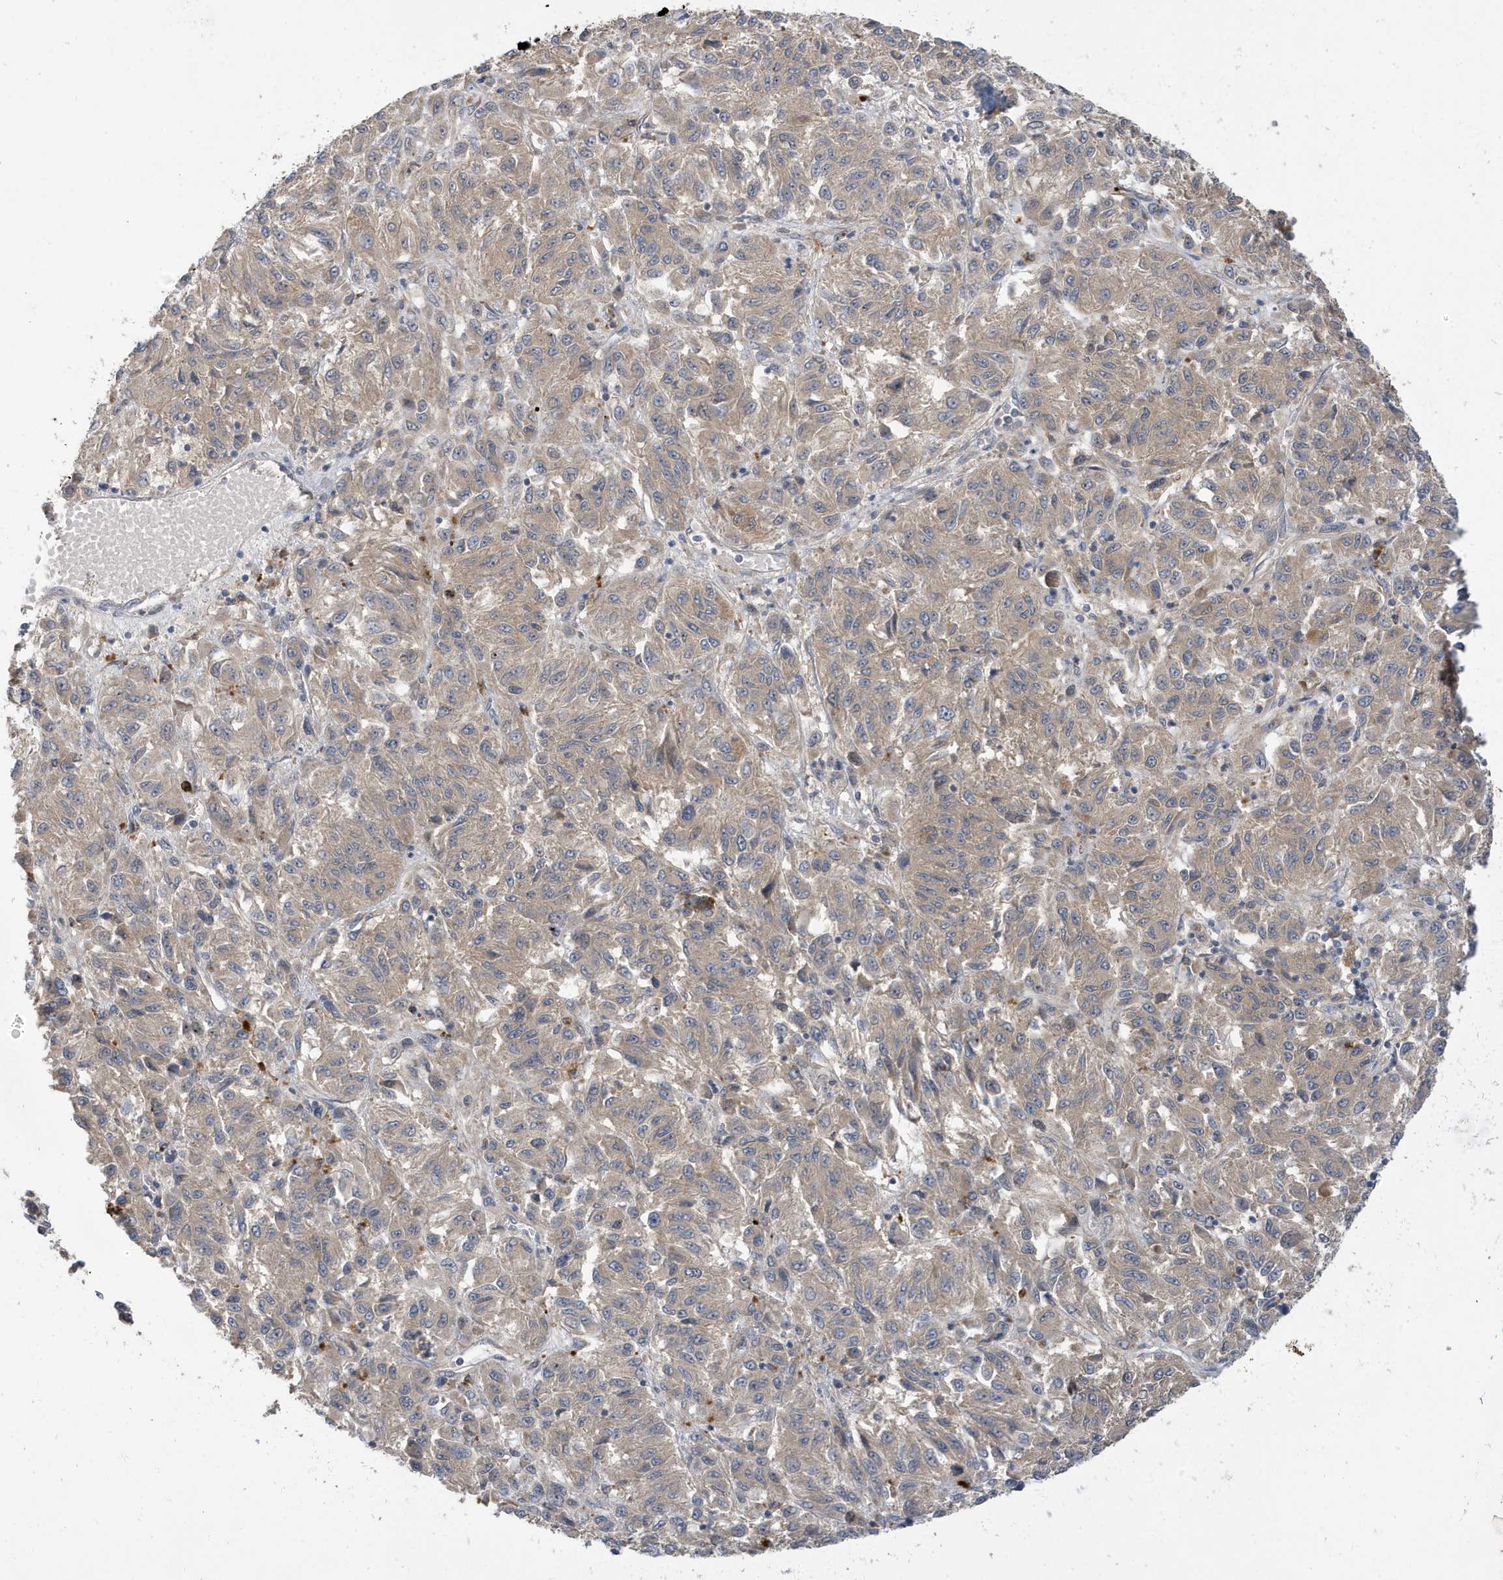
{"staining": {"intensity": "weak", "quantity": "<25%", "location": "cytoplasmic/membranous"}, "tissue": "melanoma", "cell_type": "Tumor cells", "image_type": "cancer", "snomed": [{"axis": "morphology", "description": "Malignant melanoma, Metastatic site"}, {"axis": "topography", "description": "Lung"}], "caption": "A histopathology image of melanoma stained for a protein shows no brown staining in tumor cells.", "gene": "LAPTM4A", "patient": {"sex": "male", "age": 64}}